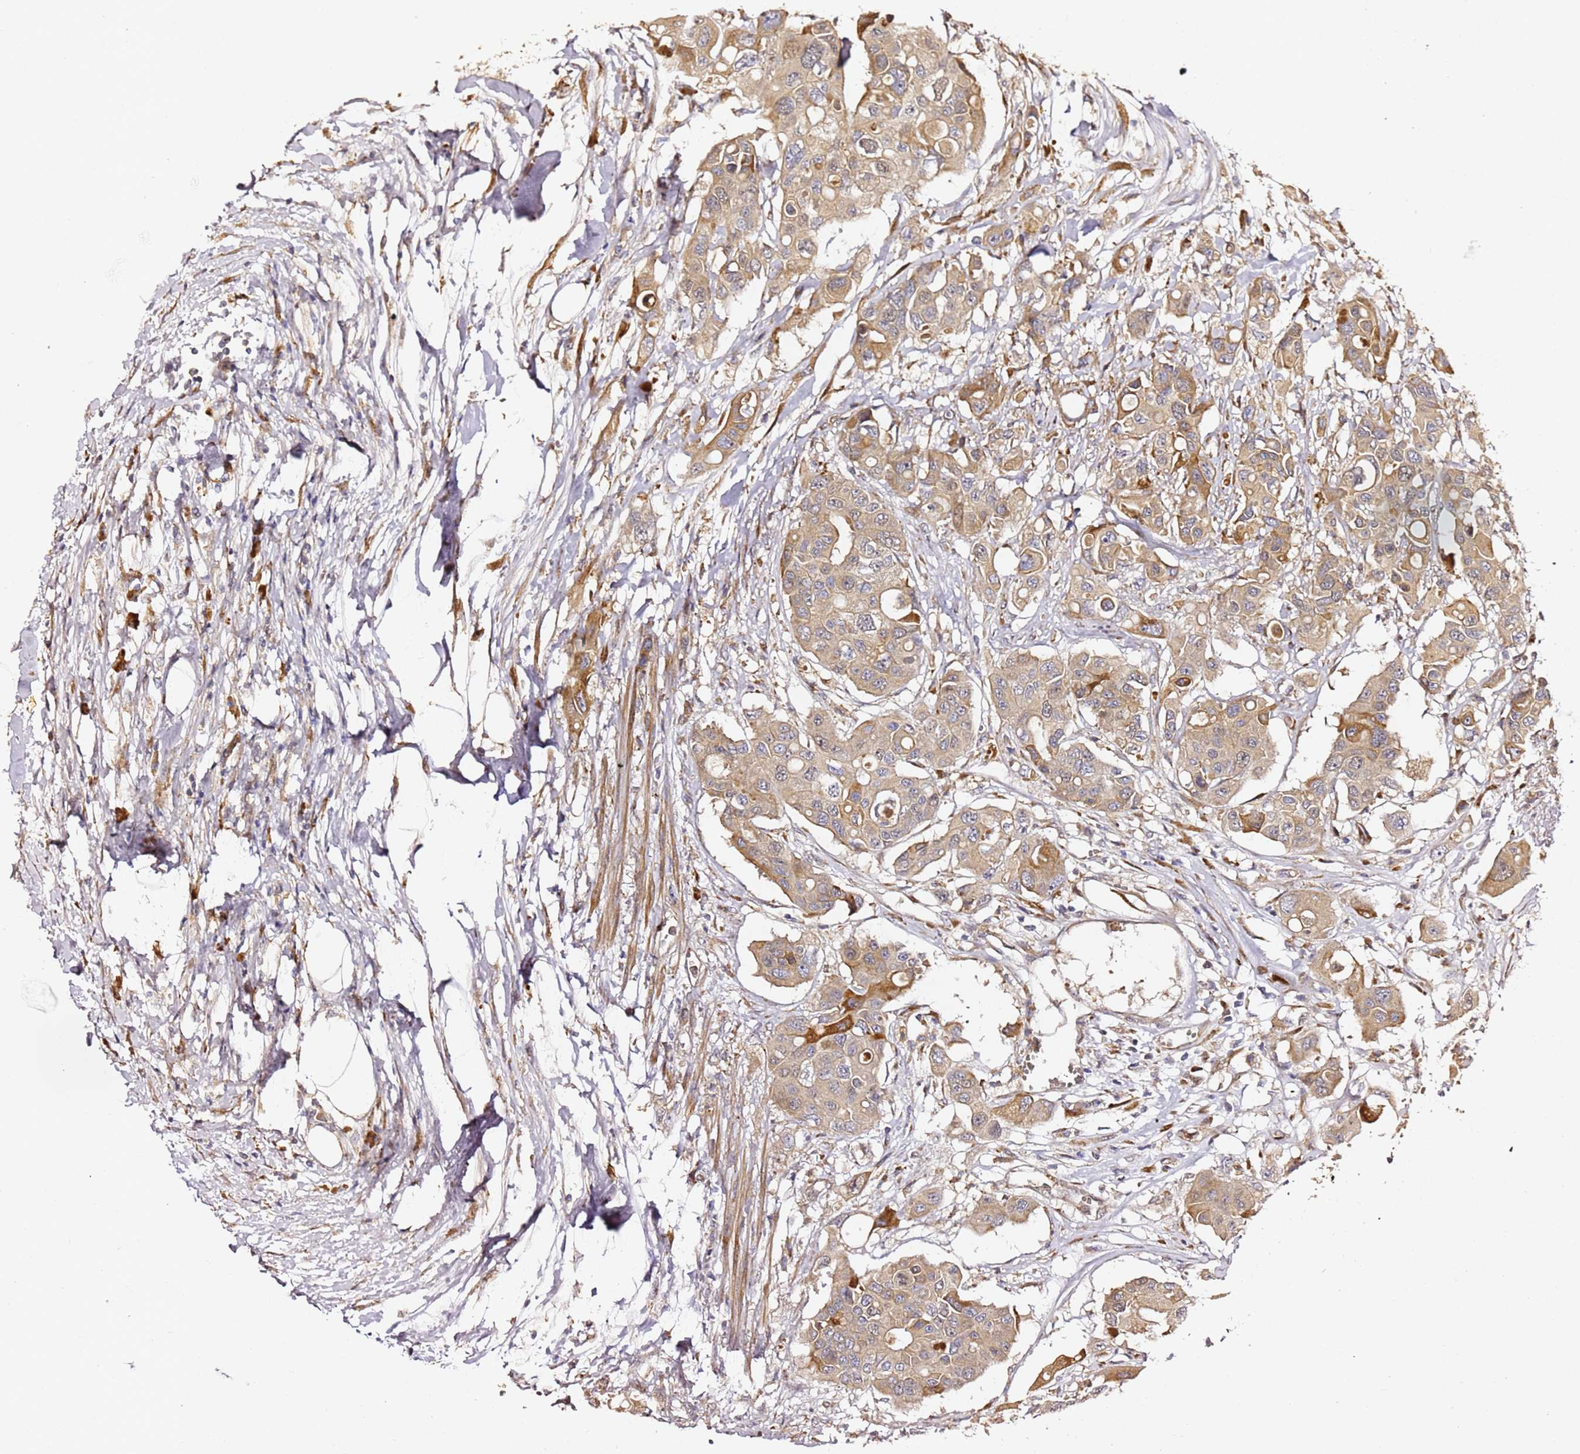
{"staining": {"intensity": "moderate", "quantity": "<25%", "location": "cytoplasmic/membranous"}, "tissue": "colorectal cancer", "cell_type": "Tumor cells", "image_type": "cancer", "snomed": [{"axis": "morphology", "description": "Adenocarcinoma, NOS"}, {"axis": "topography", "description": "Colon"}], "caption": "Tumor cells exhibit moderate cytoplasmic/membranous positivity in about <25% of cells in adenocarcinoma (colorectal). (Stains: DAB (3,3'-diaminobenzidine) in brown, nuclei in blue, Microscopy: brightfield microscopy at high magnification).", "gene": "HSD17B7", "patient": {"sex": "male", "age": 77}}